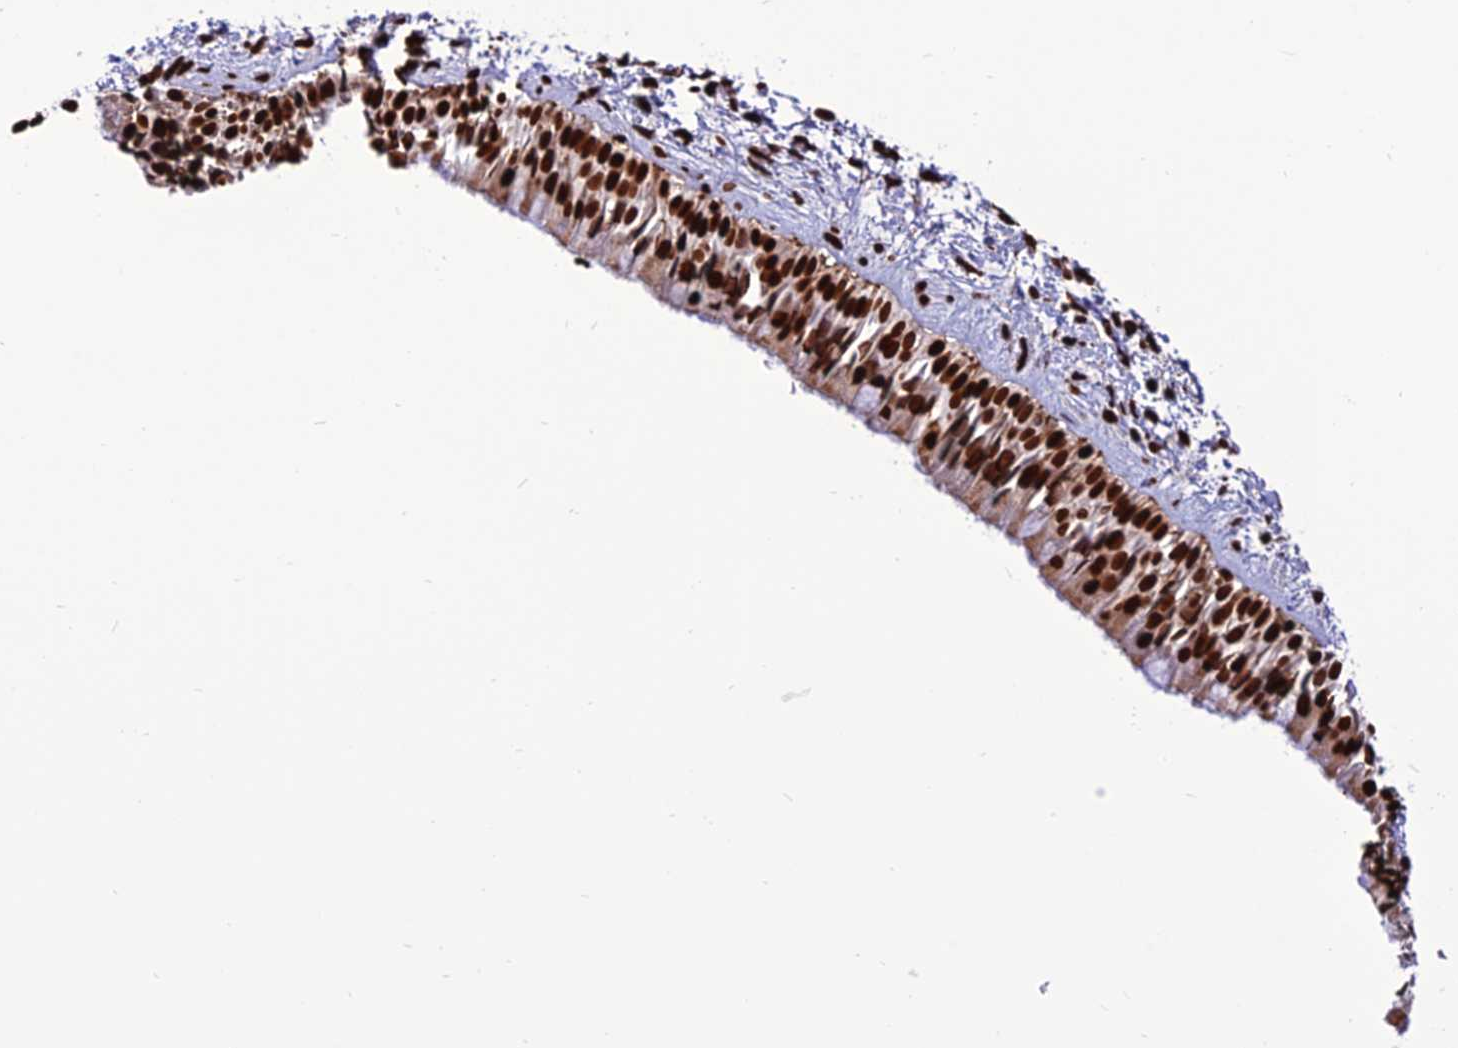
{"staining": {"intensity": "strong", "quantity": ">75%", "location": "nuclear"}, "tissue": "nasopharynx", "cell_type": "Respiratory epithelial cells", "image_type": "normal", "snomed": [{"axis": "morphology", "description": "Normal tissue, NOS"}, {"axis": "topography", "description": "Nasopharynx"}], "caption": "DAB (3,3'-diaminobenzidine) immunohistochemical staining of benign nasopharynx exhibits strong nuclear protein positivity in about >75% of respiratory epithelial cells.", "gene": "INO80E", "patient": {"sex": "male", "age": 22}}